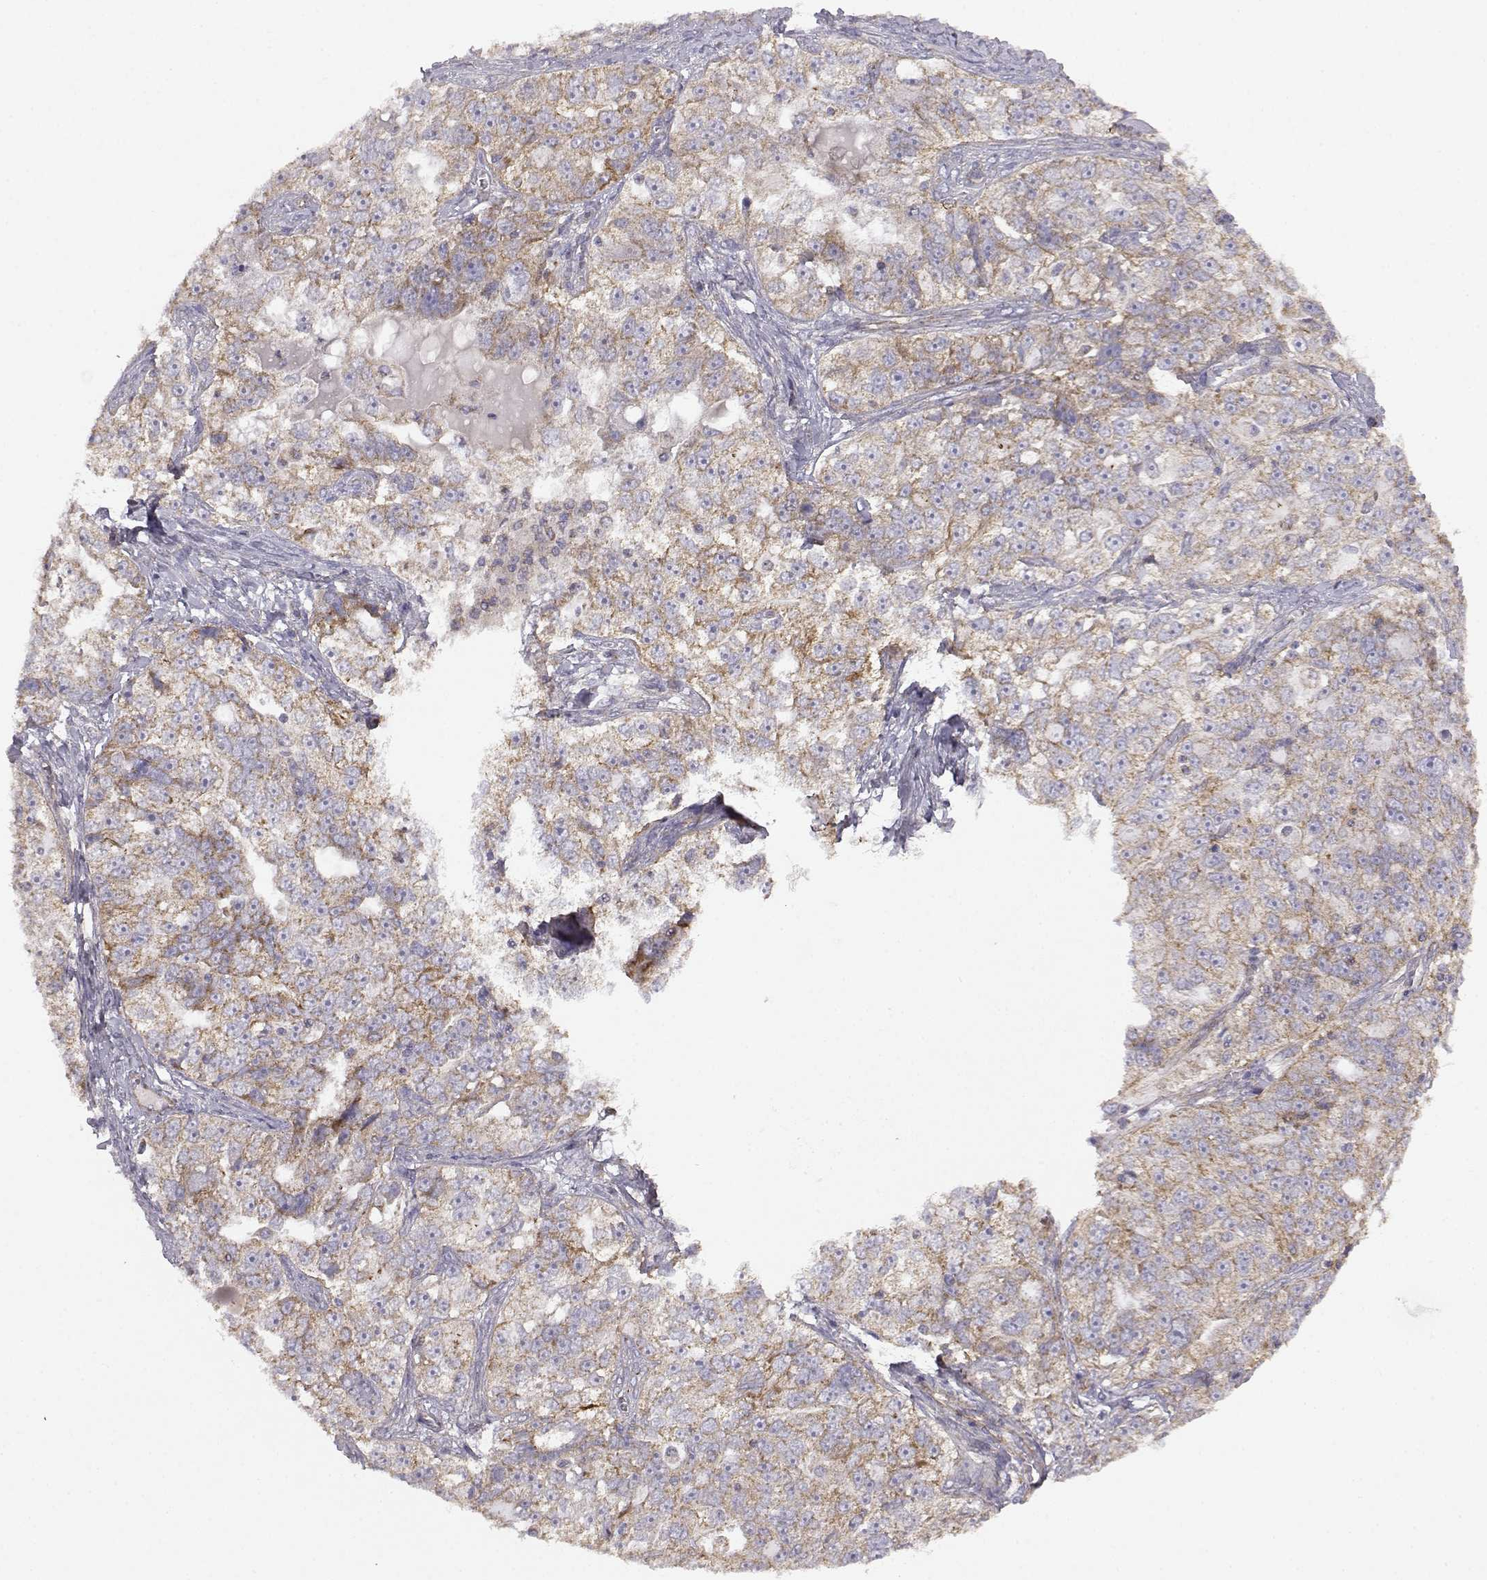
{"staining": {"intensity": "weak", "quantity": "25%-75%", "location": "cytoplasmic/membranous"}, "tissue": "ovarian cancer", "cell_type": "Tumor cells", "image_type": "cancer", "snomed": [{"axis": "morphology", "description": "Cystadenocarcinoma, serous, NOS"}, {"axis": "topography", "description": "Ovary"}], "caption": "DAB (3,3'-diaminobenzidine) immunohistochemical staining of human serous cystadenocarcinoma (ovarian) reveals weak cytoplasmic/membranous protein expression in about 25%-75% of tumor cells. (DAB IHC with brightfield microscopy, high magnification).", "gene": "DDC", "patient": {"sex": "female", "age": 51}}